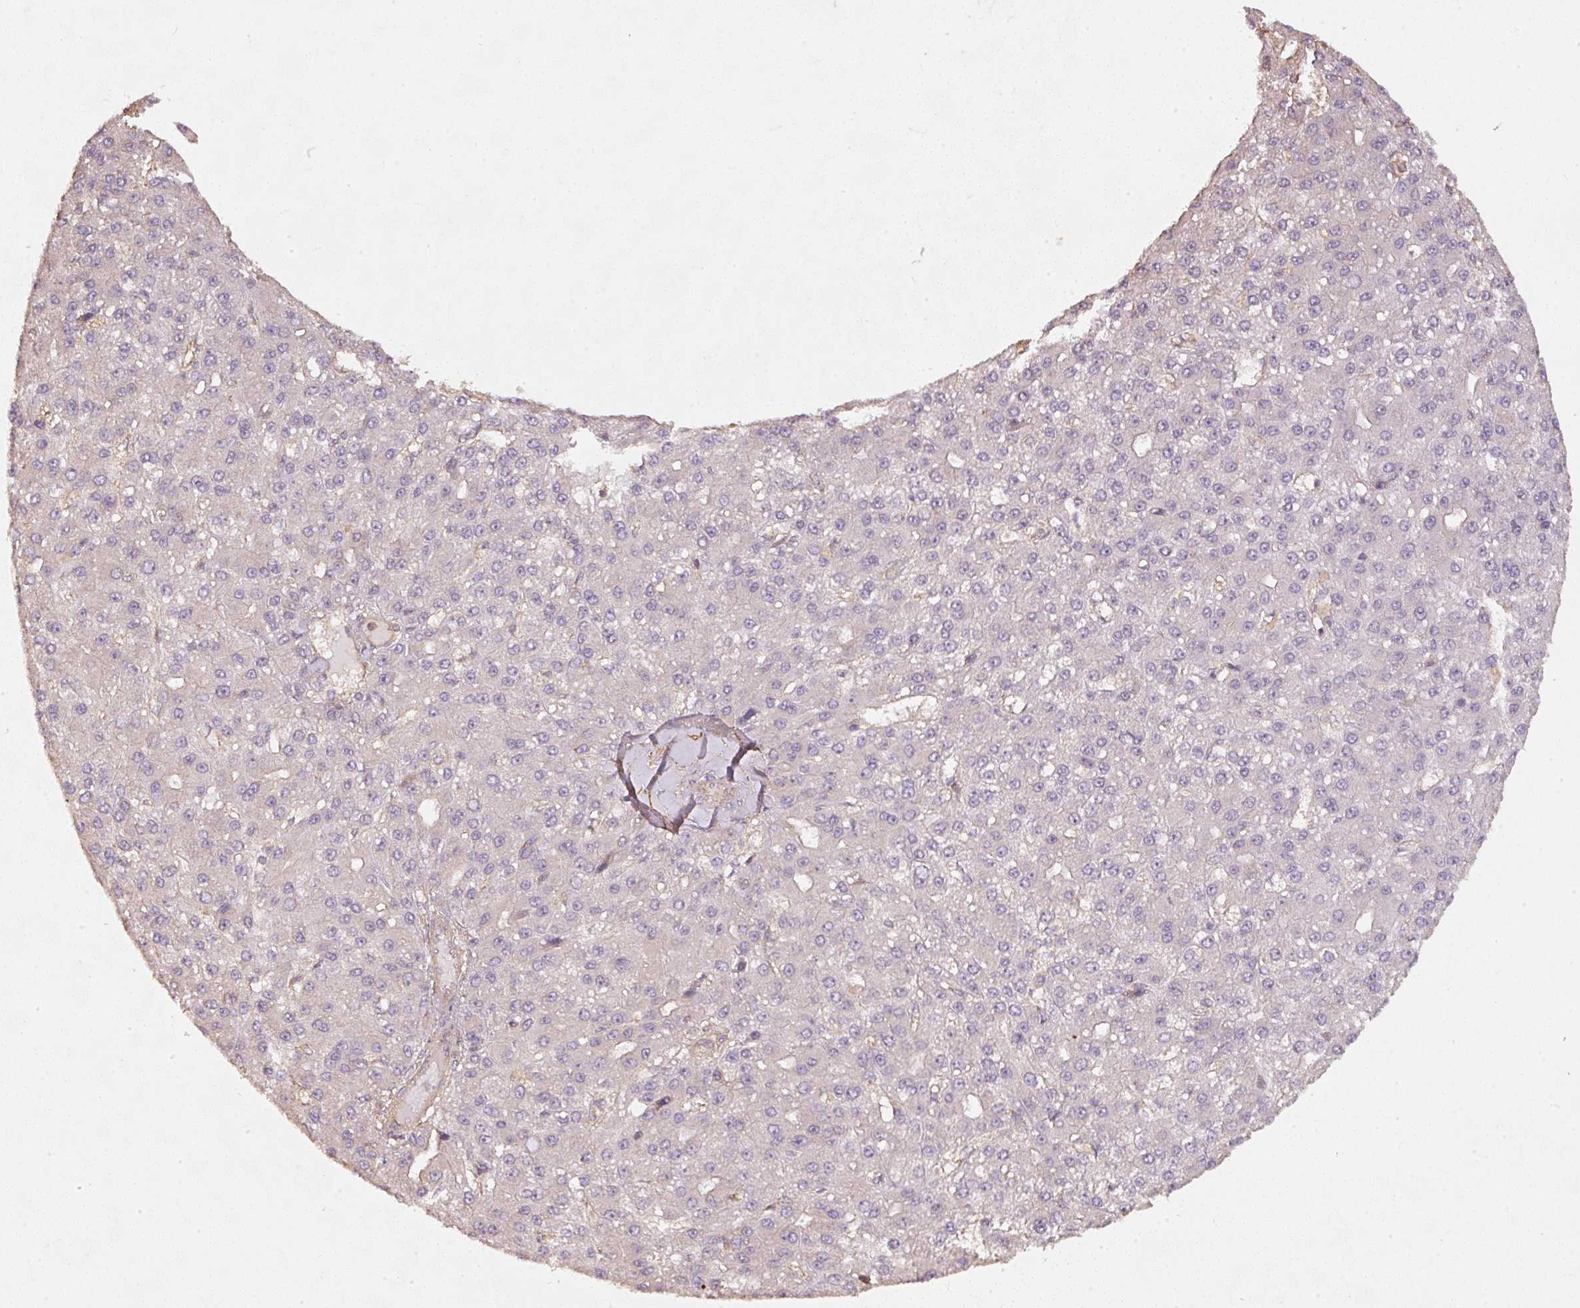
{"staining": {"intensity": "negative", "quantity": "none", "location": "none"}, "tissue": "liver cancer", "cell_type": "Tumor cells", "image_type": "cancer", "snomed": [{"axis": "morphology", "description": "Carcinoma, Hepatocellular, NOS"}, {"axis": "topography", "description": "Liver"}], "caption": "Liver cancer was stained to show a protein in brown. There is no significant expression in tumor cells.", "gene": "CEP95", "patient": {"sex": "male", "age": 67}}